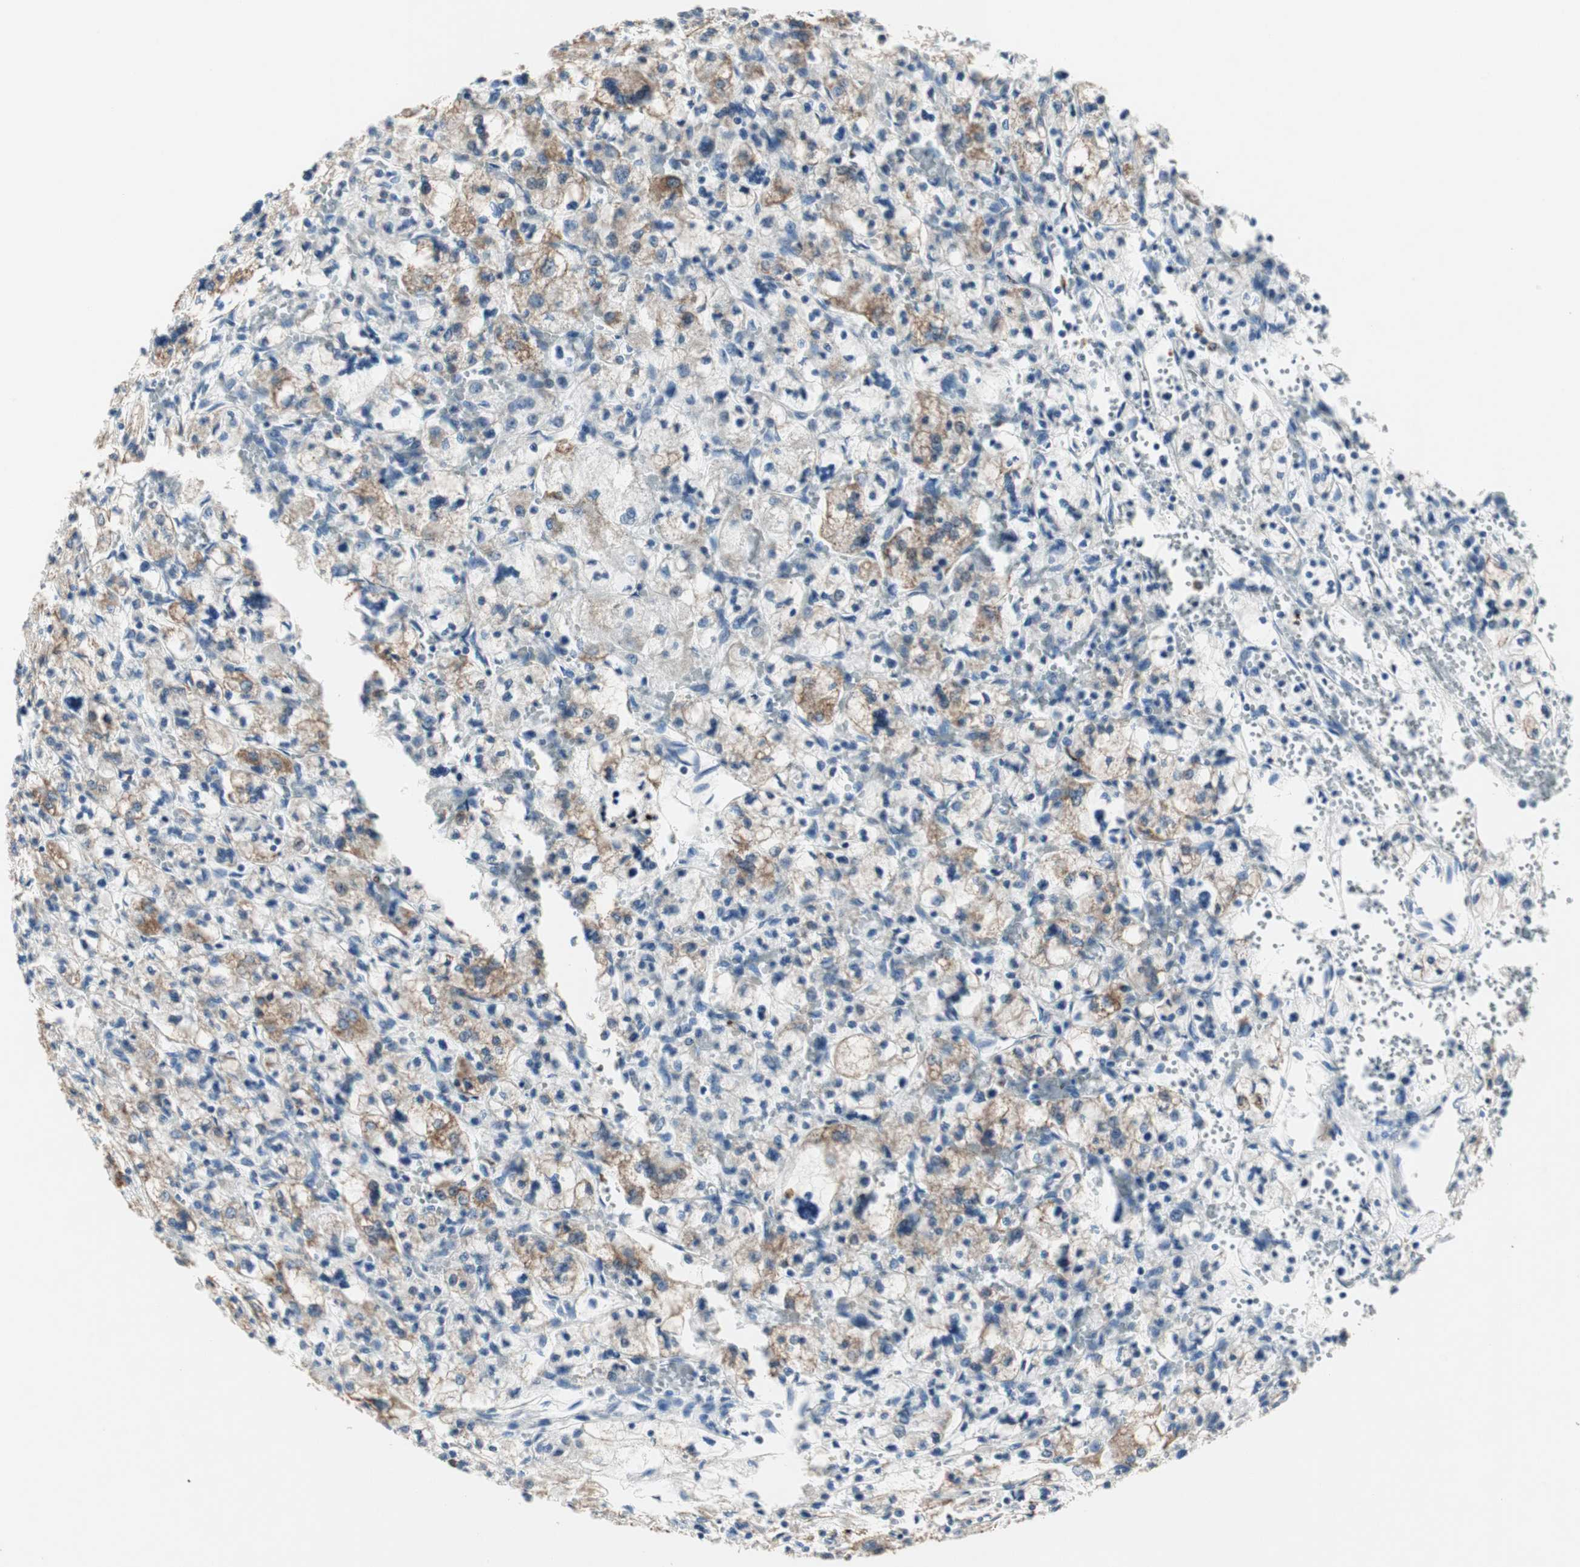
{"staining": {"intensity": "moderate", "quantity": "25%-75%", "location": "cytoplasmic/membranous"}, "tissue": "renal cancer", "cell_type": "Tumor cells", "image_type": "cancer", "snomed": [{"axis": "morphology", "description": "Adenocarcinoma, NOS"}, {"axis": "topography", "description": "Kidney"}], "caption": "The histopathology image exhibits a brown stain indicating the presence of a protein in the cytoplasmic/membranous of tumor cells in adenocarcinoma (renal).", "gene": "PRELID1", "patient": {"sex": "female", "age": 83}}